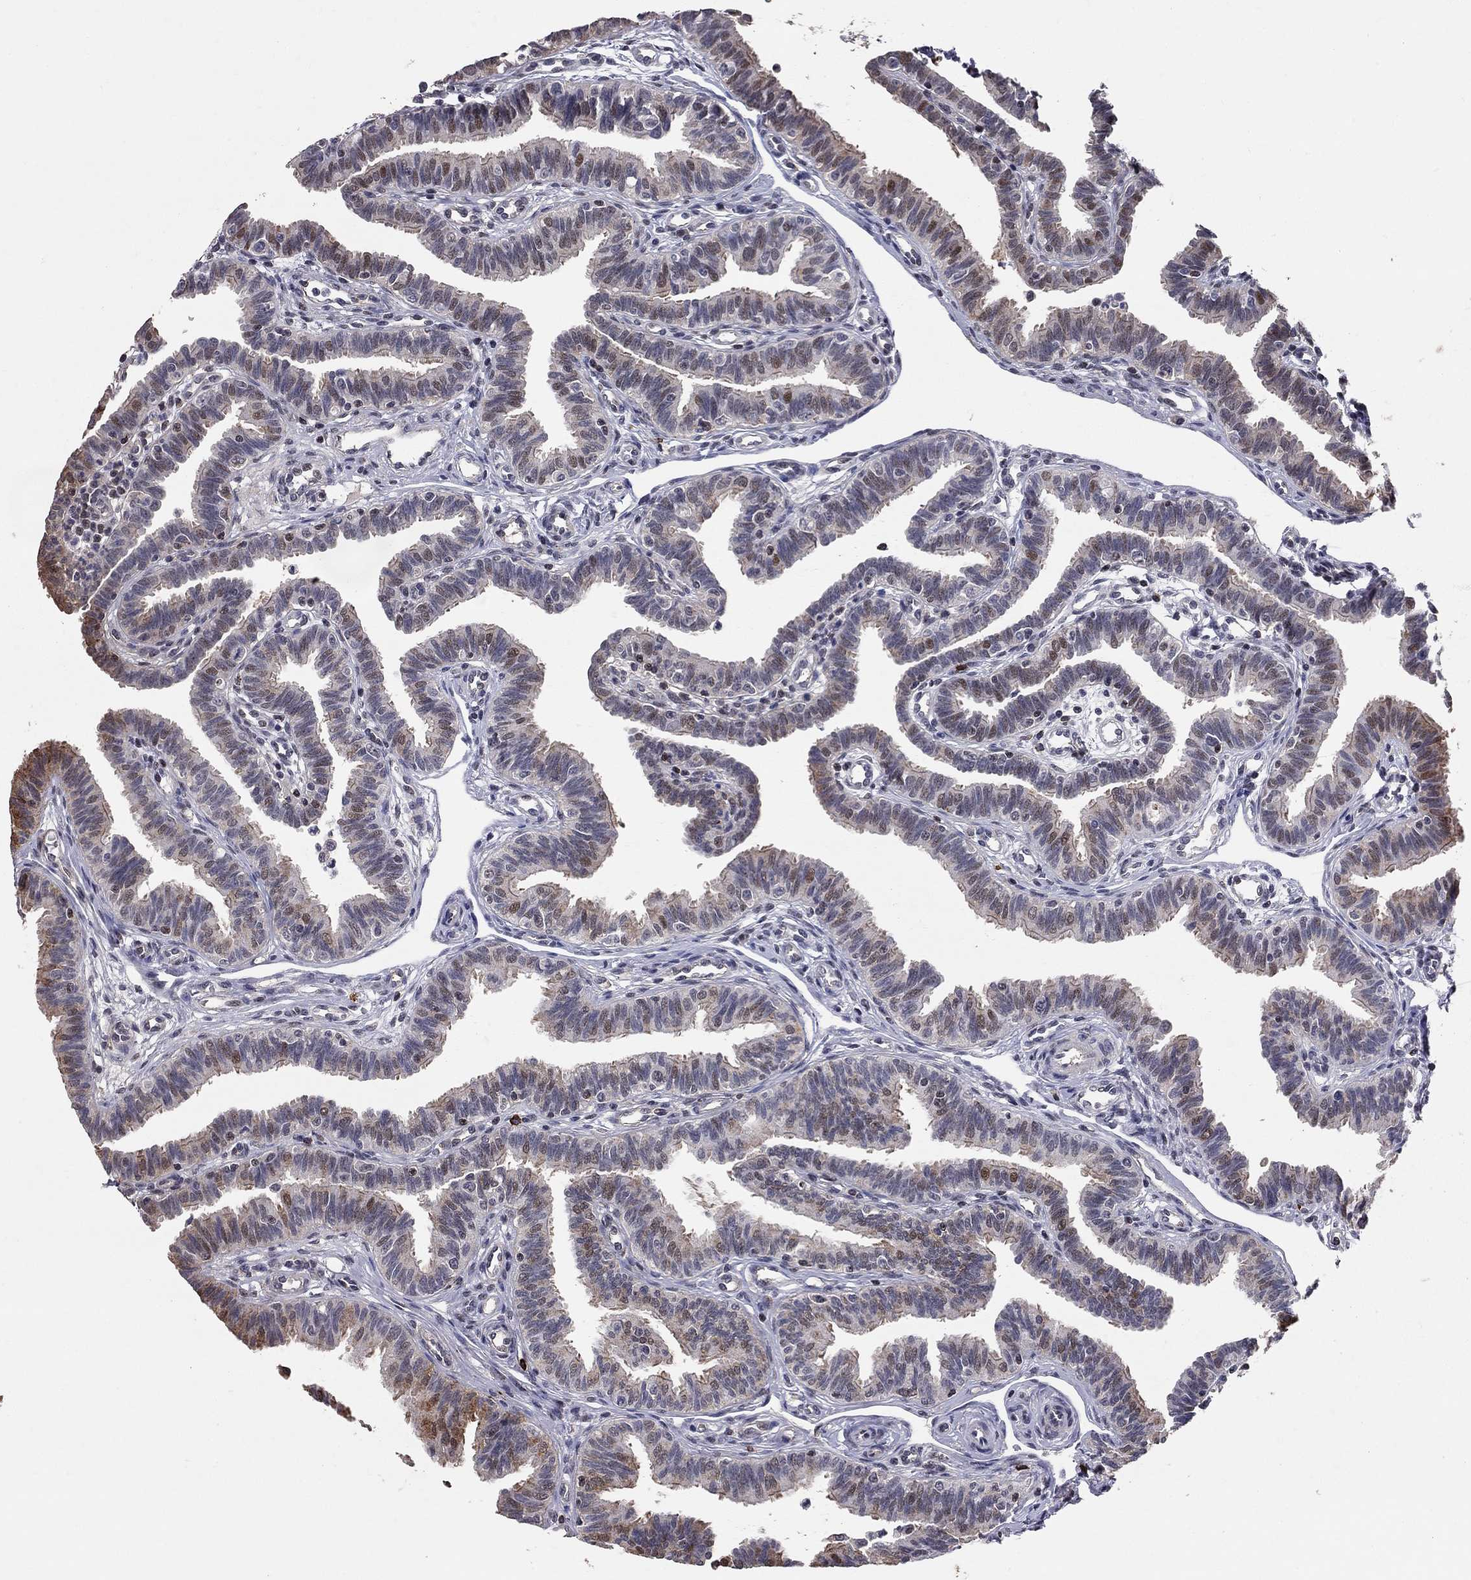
{"staining": {"intensity": "weak", "quantity": "<25%", "location": "nuclear"}, "tissue": "fallopian tube", "cell_type": "Glandular cells", "image_type": "normal", "snomed": [{"axis": "morphology", "description": "Normal tissue, NOS"}, {"axis": "topography", "description": "Fallopian tube"}], "caption": "This is an immunohistochemistry (IHC) histopathology image of unremarkable fallopian tube. There is no staining in glandular cells.", "gene": "HDAC3", "patient": {"sex": "female", "age": 36}}